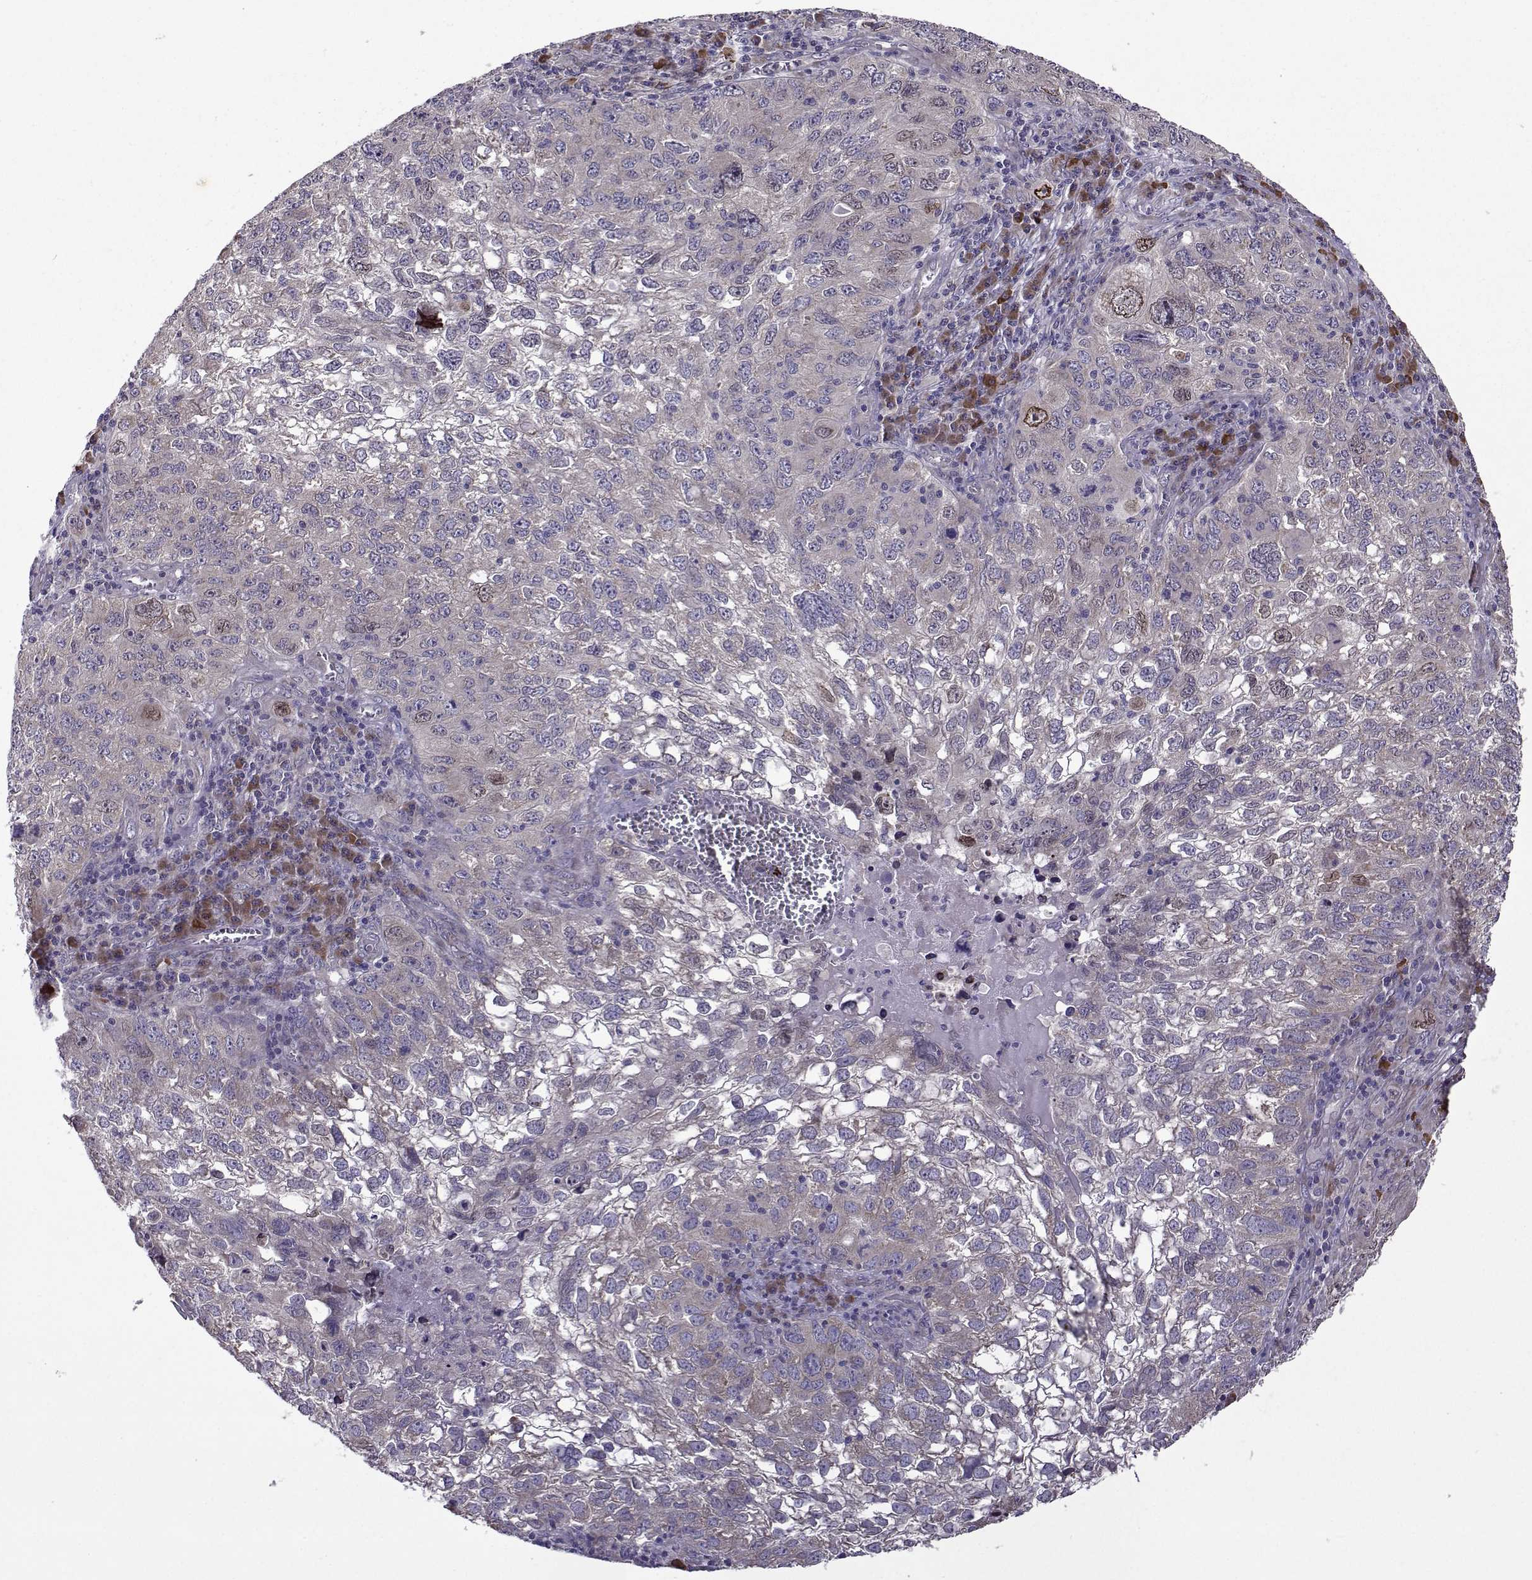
{"staining": {"intensity": "weak", "quantity": "25%-75%", "location": "cytoplasmic/membranous"}, "tissue": "cervical cancer", "cell_type": "Tumor cells", "image_type": "cancer", "snomed": [{"axis": "morphology", "description": "Squamous cell carcinoma, NOS"}, {"axis": "topography", "description": "Cervix"}], "caption": "Tumor cells show weak cytoplasmic/membranous staining in approximately 25%-75% of cells in squamous cell carcinoma (cervical).", "gene": "TARBP2", "patient": {"sex": "female", "age": 55}}